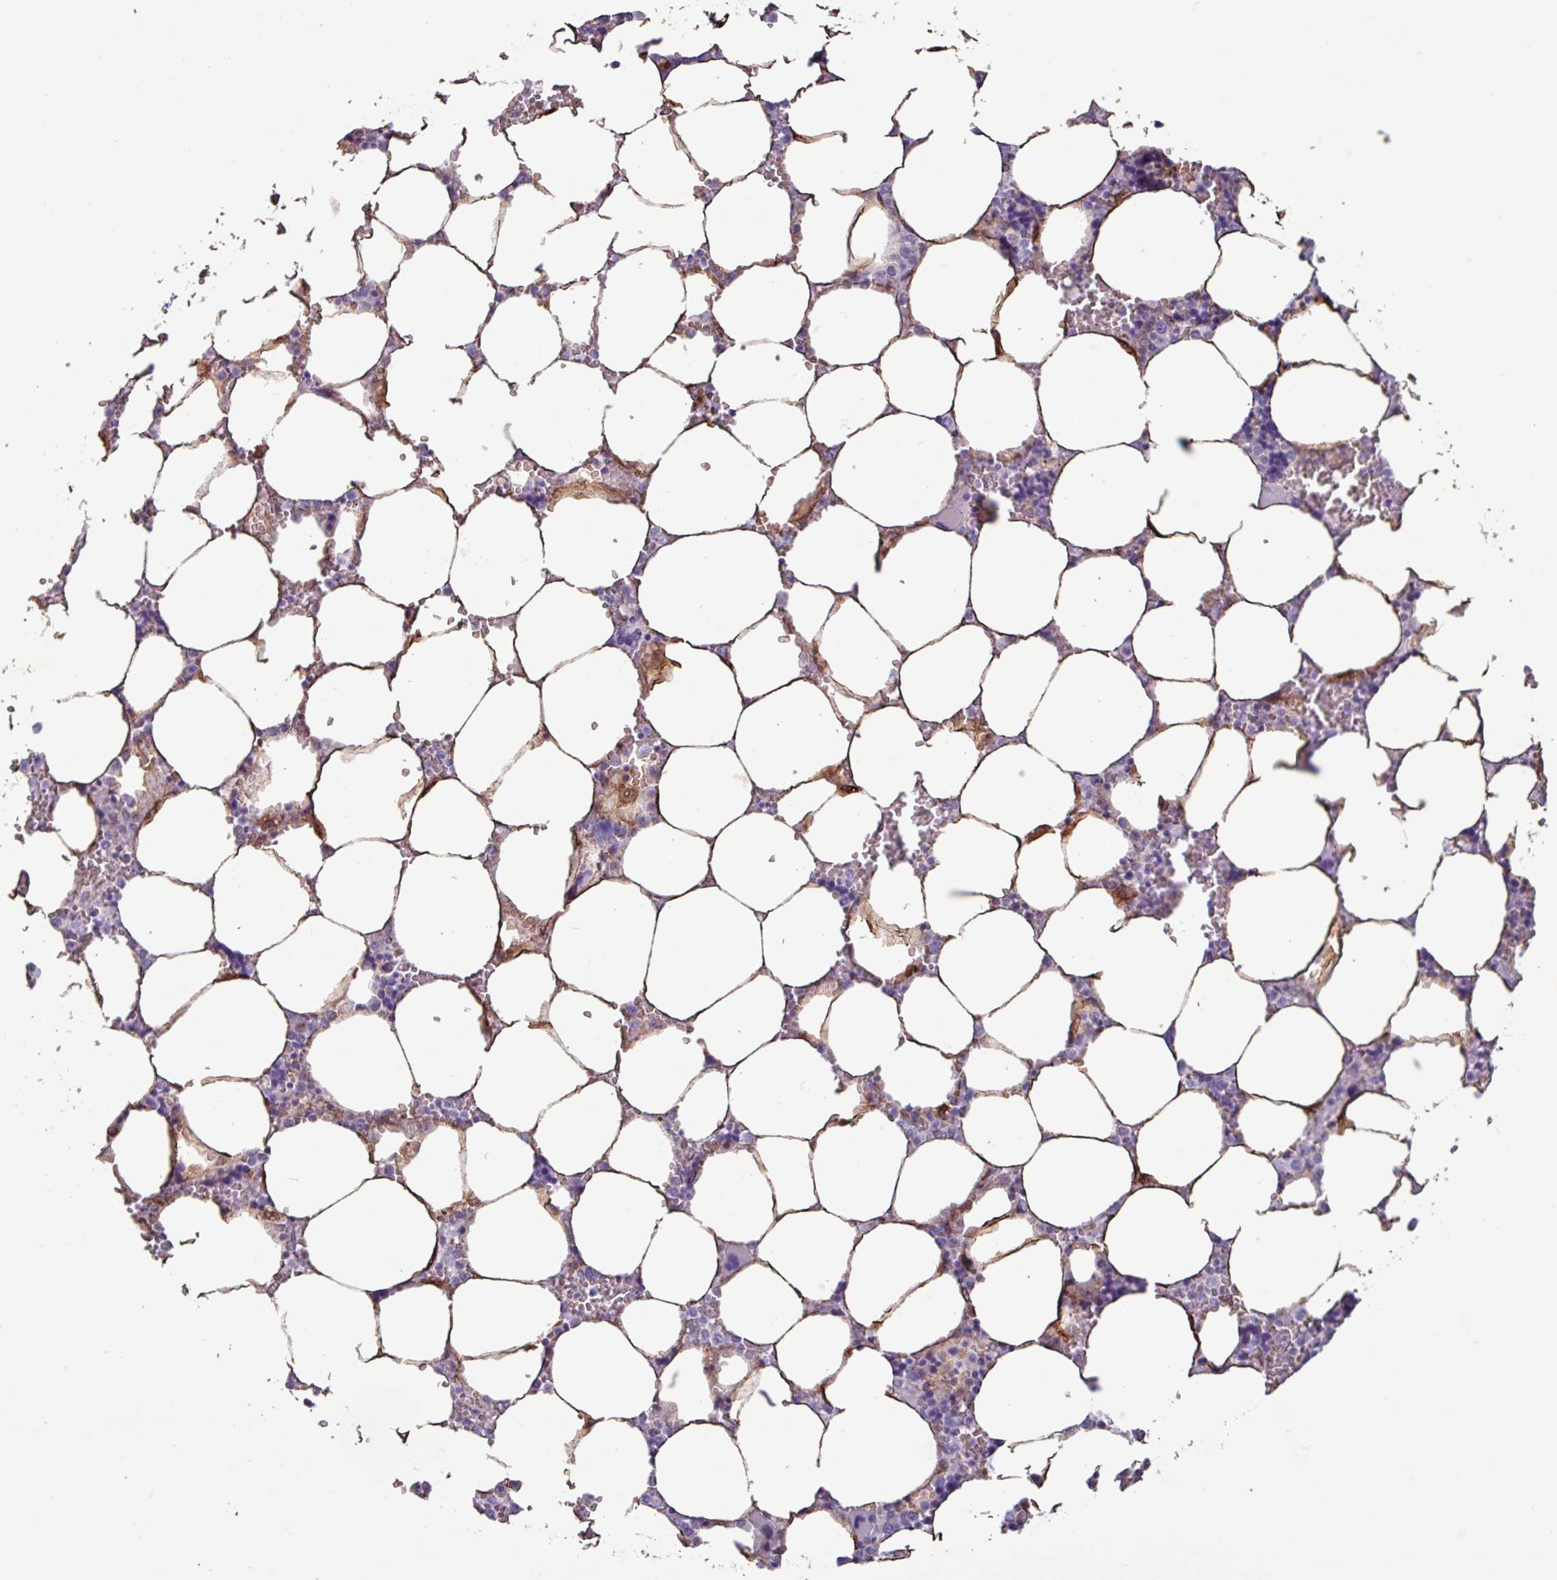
{"staining": {"intensity": "negative", "quantity": "none", "location": "none"}, "tissue": "bone marrow", "cell_type": "Hematopoietic cells", "image_type": "normal", "snomed": [{"axis": "morphology", "description": "Normal tissue, NOS"}, {"axis": "topography", "description": "Bone marrow"}], "caption": "Hematopoietic cells show no significant positivity in normal bone marrow.", "gene": "PPP1R35", "patient": {"sex": "male", "age": 64}}